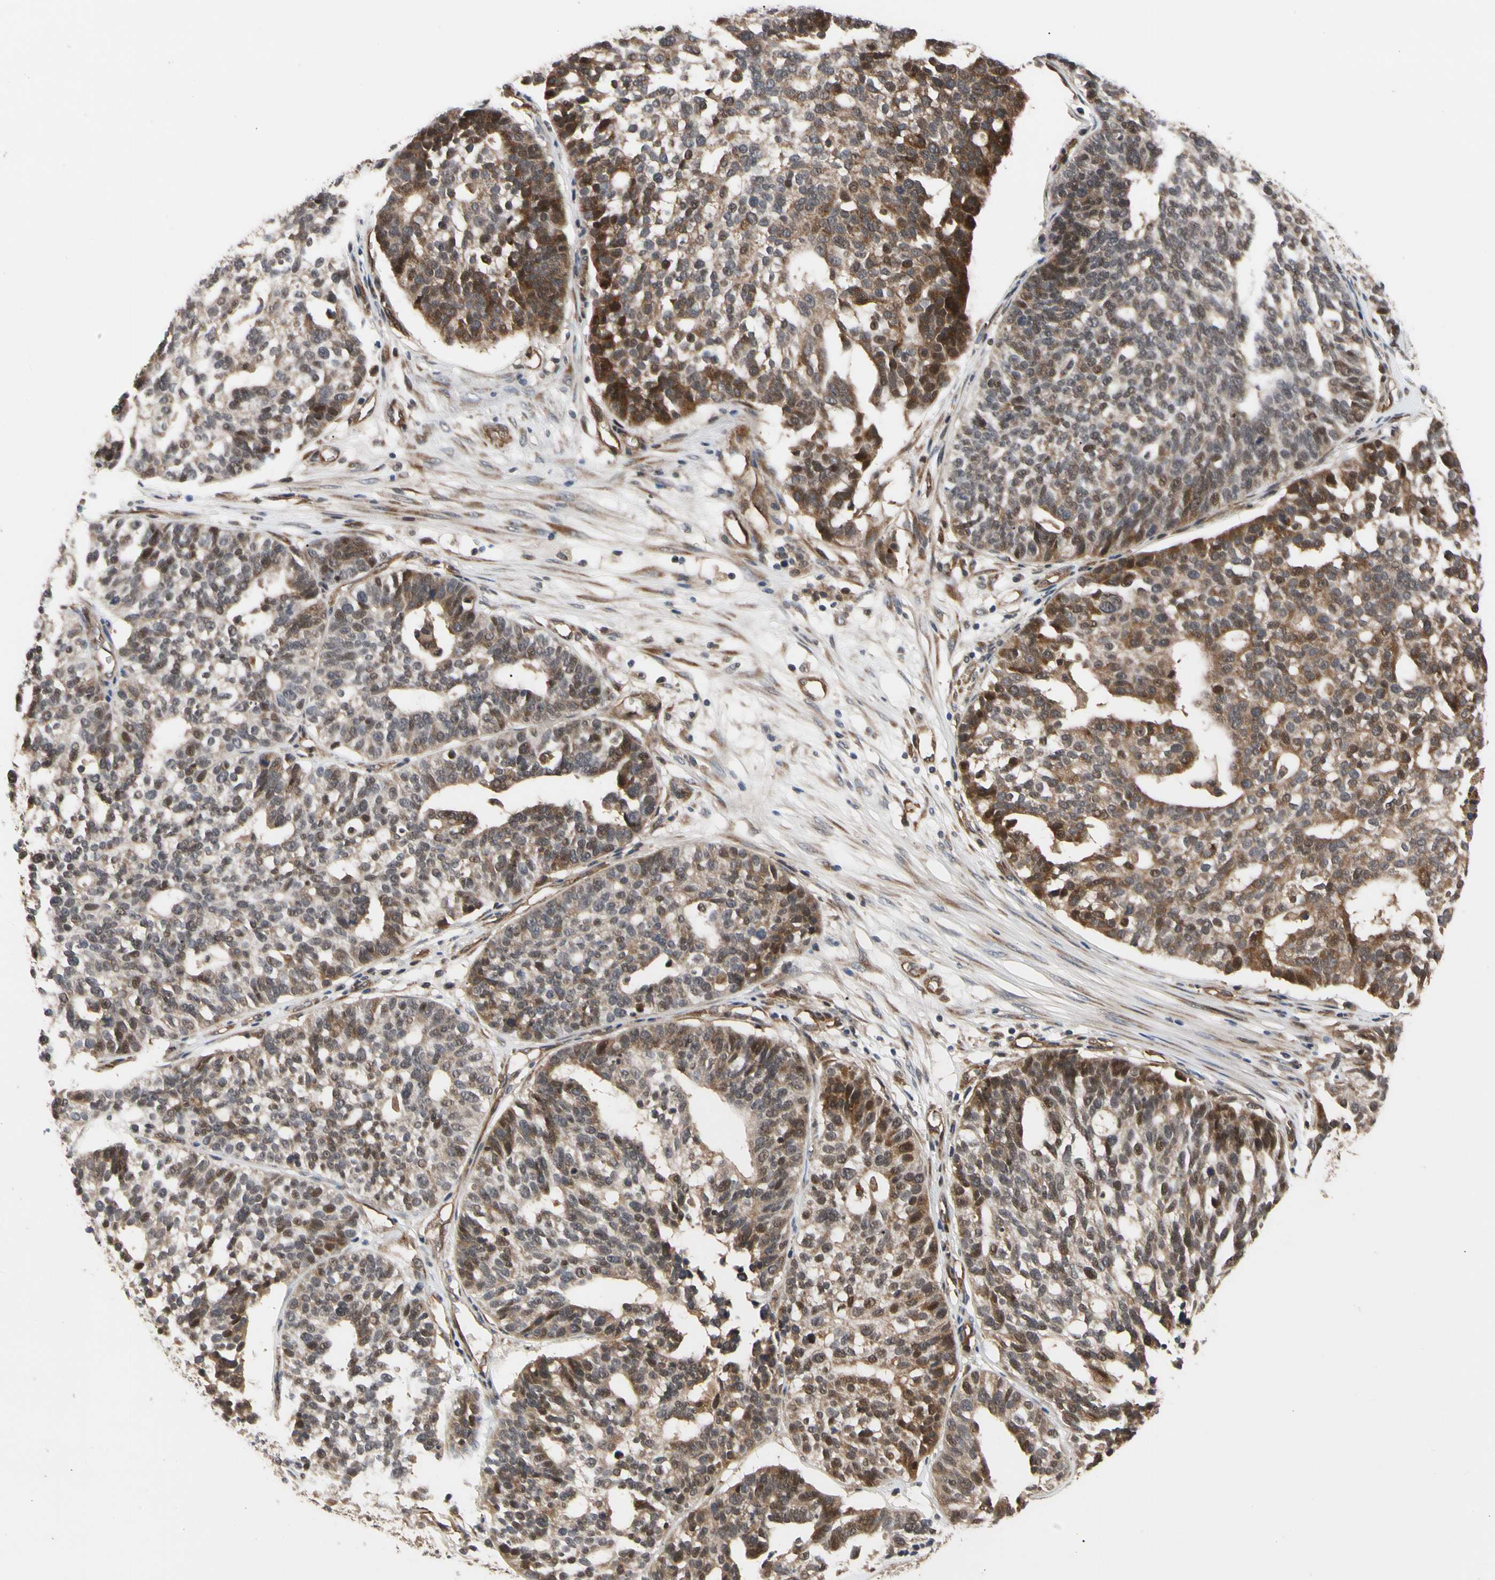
{"staining": {"intensity": "moderate", "quantity": "25%-75%", "location": "cytoplasmic/membranous"}, "tissue": "ovarian cancer", "cell_type": "Tumor cells", "image_type": "cancer", "snomed": [{"axis": "morphology", "description": "Cystadenocarcinoma, serous, NOS"}, {"axis": "topography", "description": "Ovary"}], "caption": "Human ovarian cancer stained with a brown dye exhibits moderate cytoplasmic/membranous positive expression in approximately 25%-75% of tumor cells.", "gene": "CYTIP", "patient": {"sex": "female", "age": 59}}